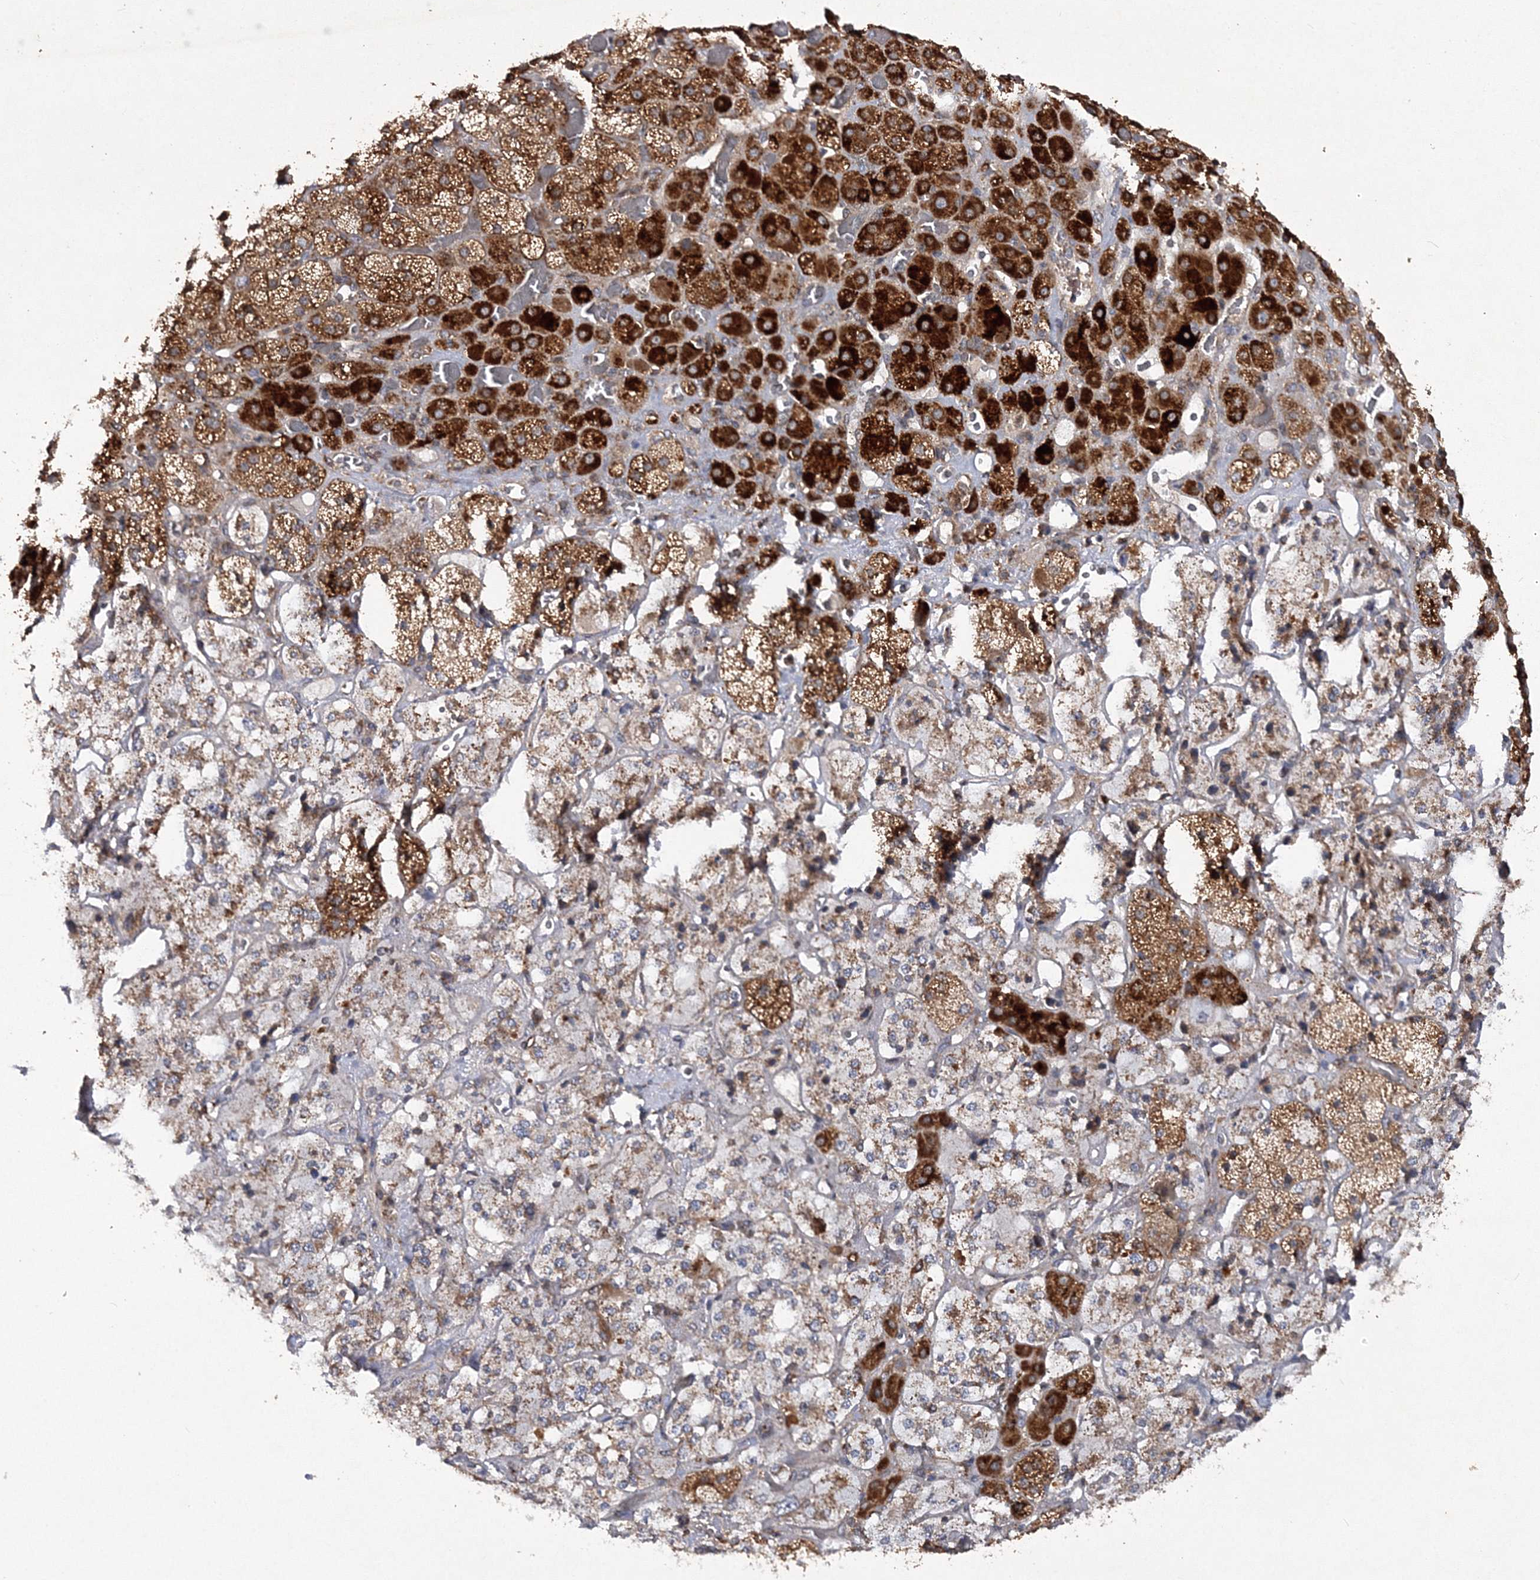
{"staining": {"intensity": "moderate", "quantity": "25%-75%", "location": "cytoplasmic/membranous"}, "tissue": "adrenal gland", "cell_type": "Glandular cells", "image_type": "normal", "snomed": [{"axis": "morphology", "description": "Normal tissue, NOS"}, {"axis": "topography", "description": "Adrenal gland"}], "caption": "This image shows benign adrenal gland stained with IHC to label a protein in brown. The cytoplasmic/membranous of glandular cells show moderate positivity for the protein. Nuclei are counter-stained blue.", "gene": "DNAJC13", "patient": {"sex": "male", "age": 57}}